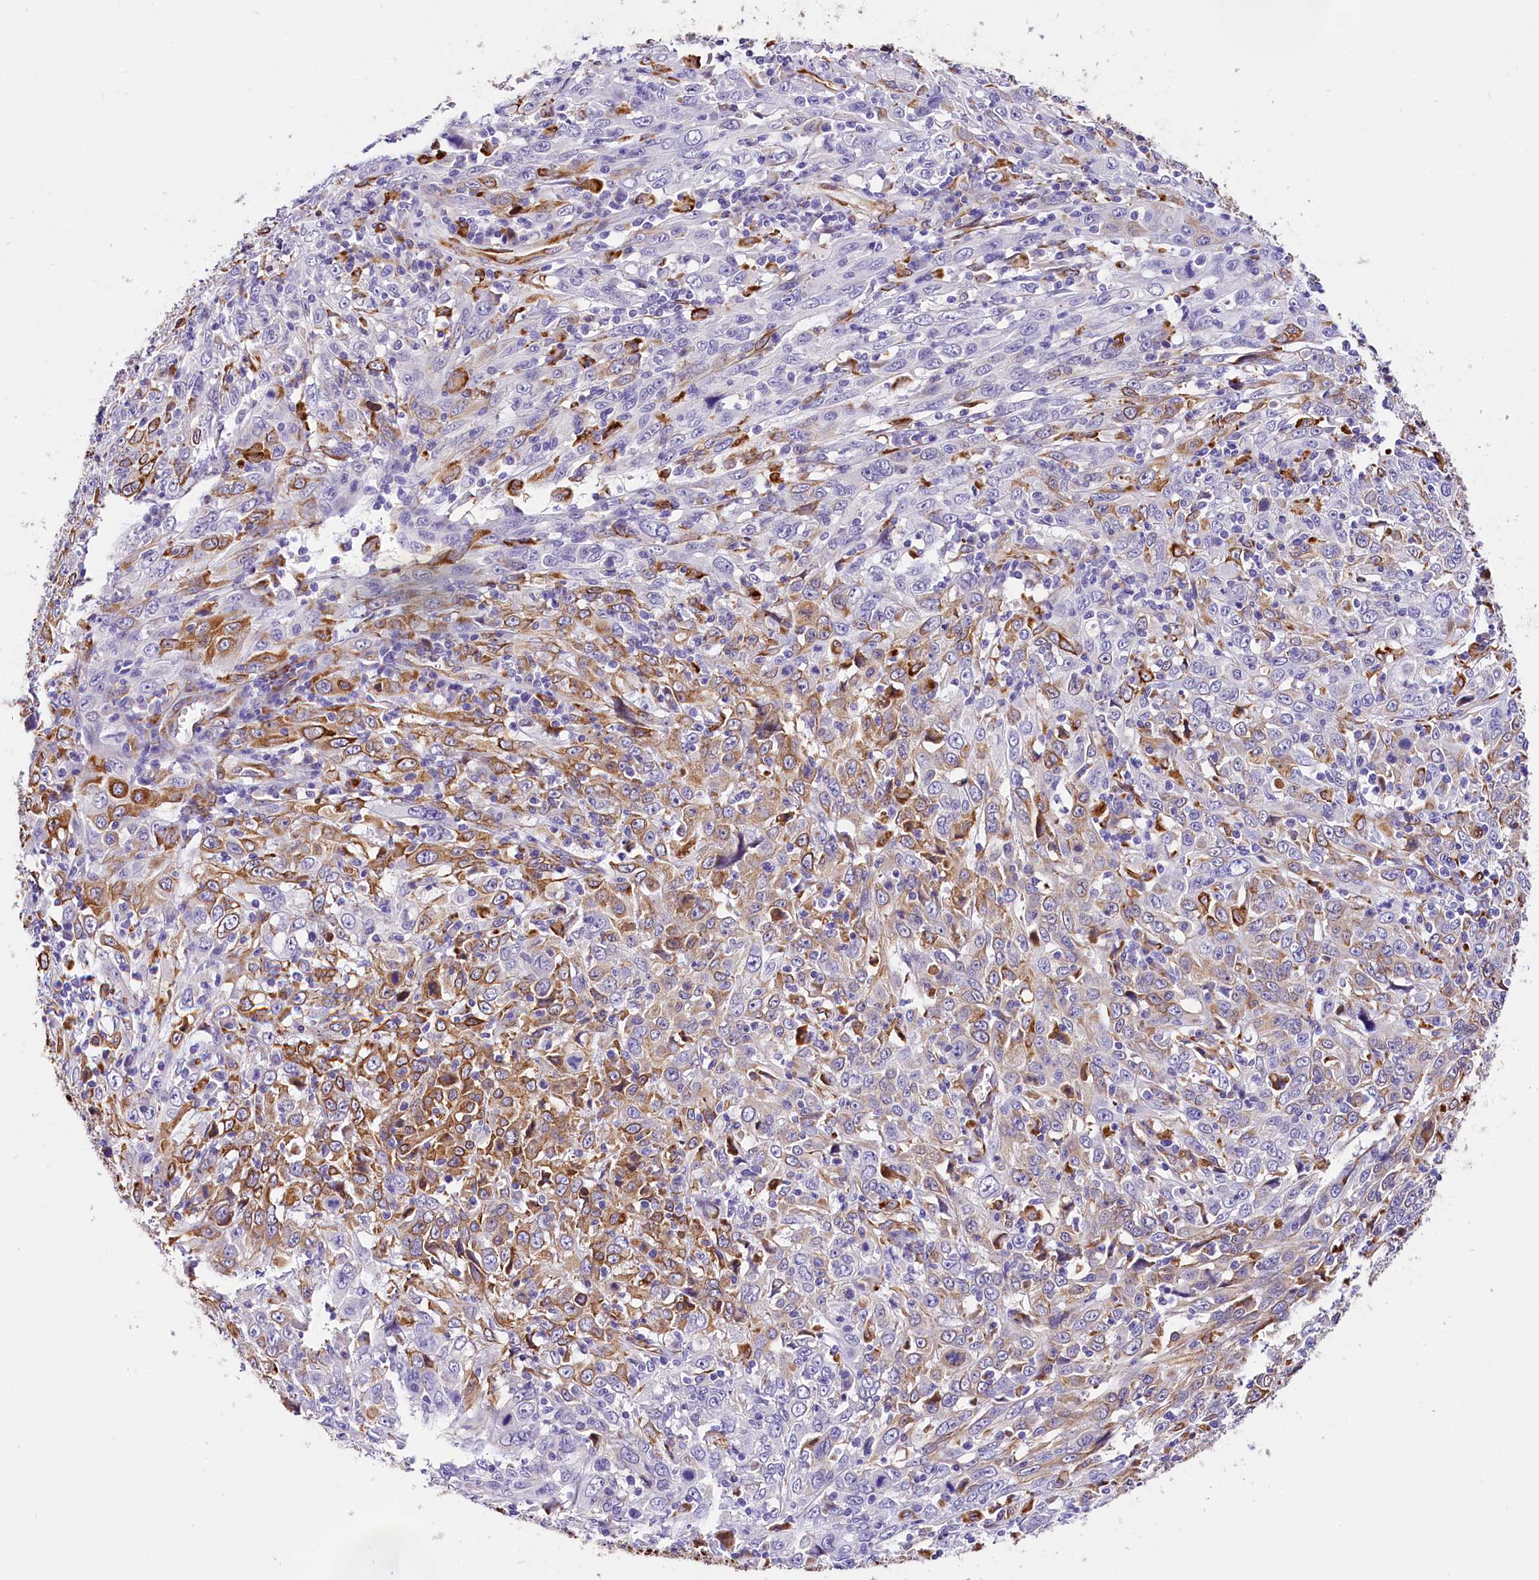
{"staining": {"intensity": "moderate", "quantity": "25%-75%", "location": "cytoplasmic/membranous"}, "tissue": "cervical cancer", "cell_type": "Tumor cells", "image_type": "cancer", "snomed": [{"axis": "morphology", "description": "Squamous cell carcinoma, NOS"}, {"axis": "topography", "description": "Cervix"}], "caption": "Cervical squamous cell carcinoma stained with a protein marker displays moderate staining in tumor cells.", "gene": "ITGA1", "patient": {"sex": "female", "age": 46}}